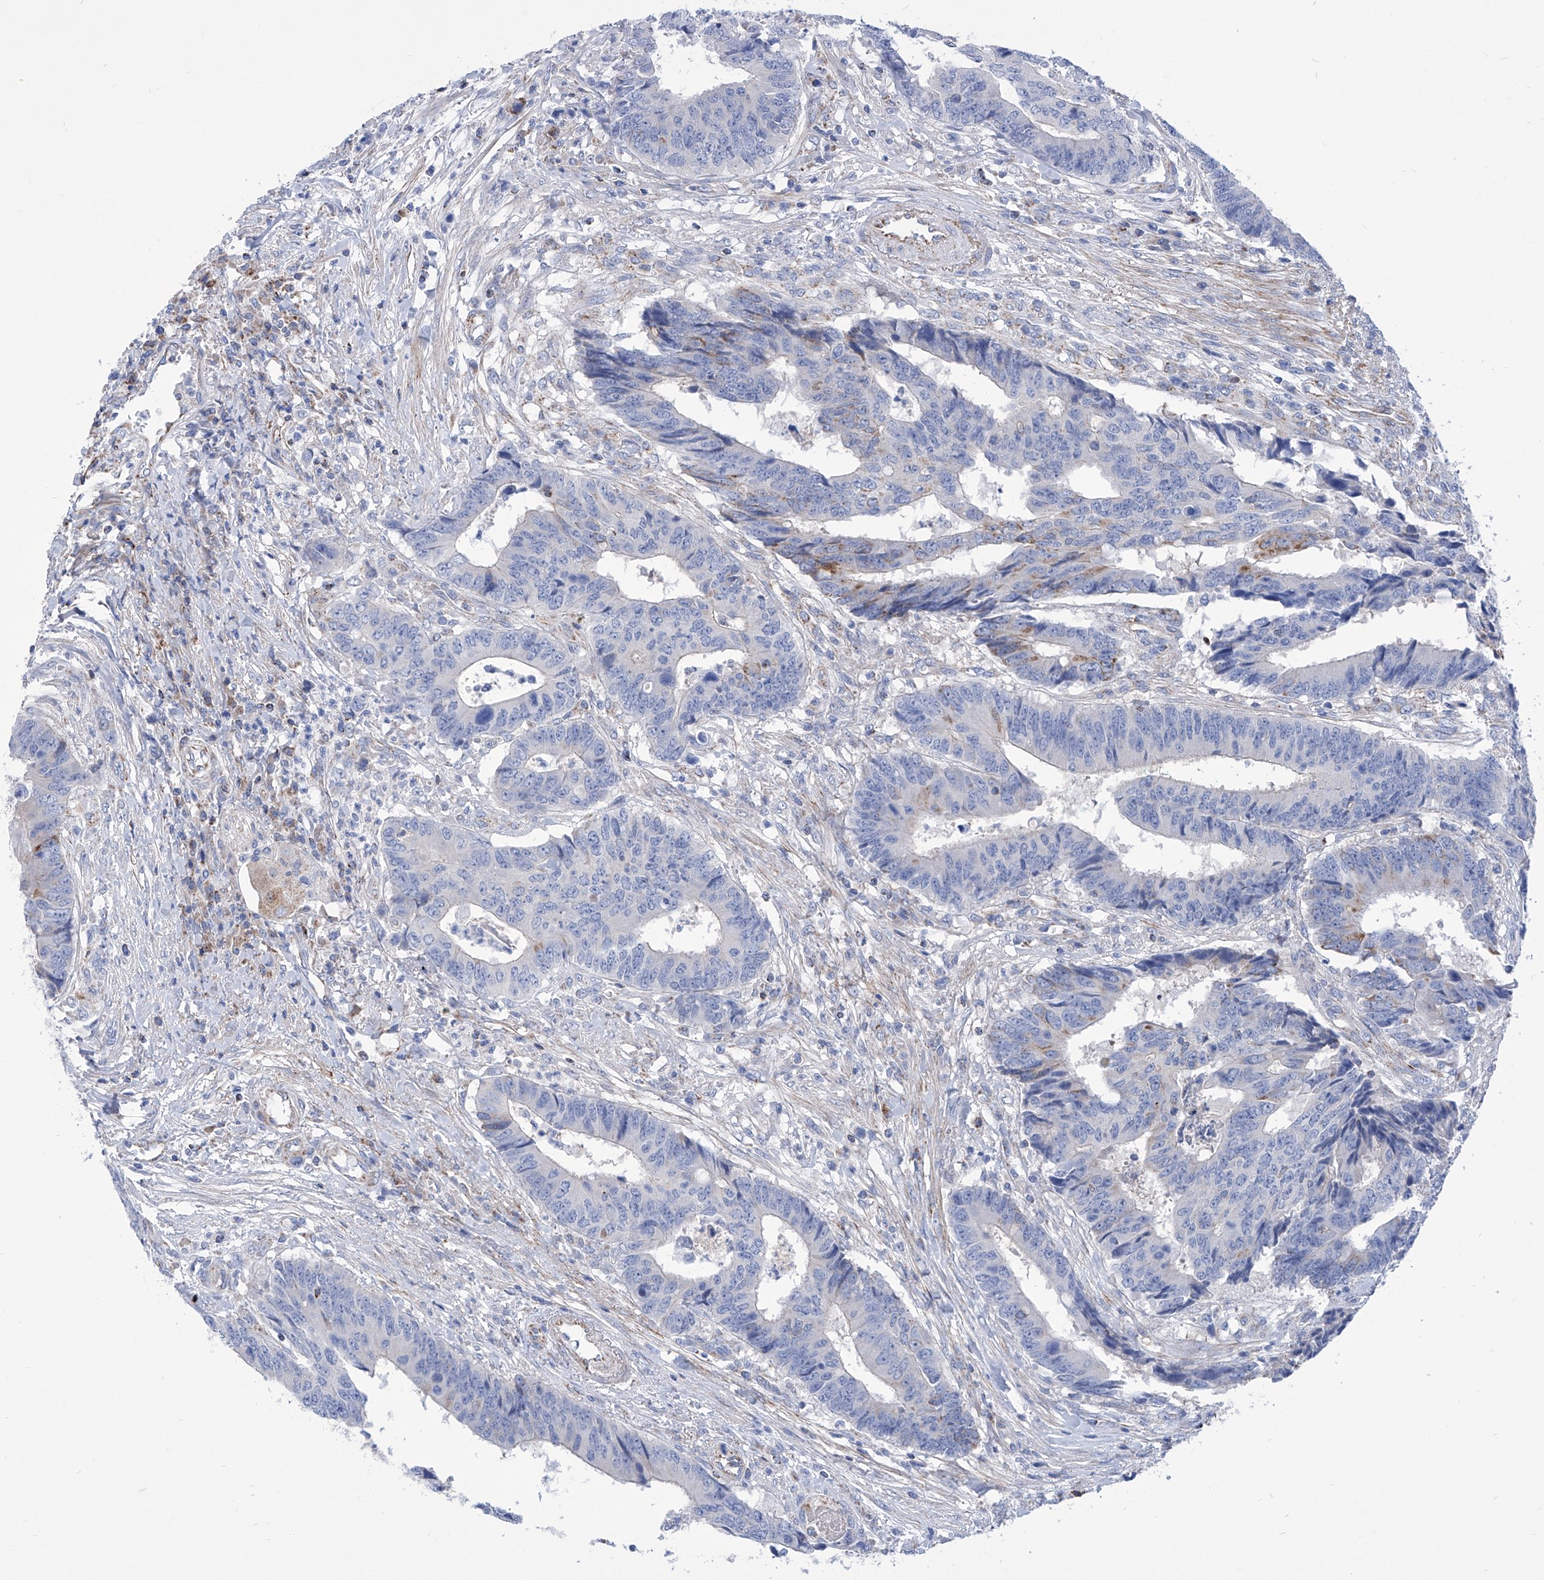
{"staining": {"intensity": "weak", "quantity": "<25%", "location": "cytoplasmic/membranous"}, "tissue": "colorectal cancer", "cell_type": "Tumor cells", "image_type": "cancer", "snomed": [{"axis": "morphology", "description": "Adenocarcinoma, NOS"}, {"axis": "topography", "description": "Rectum"}], "caption": "Tumor cells are negative for brown protein staining in adenocarcinoma (colorectal).", "gene": "SRBD1", "patient": {"sex": "male", "age": 84}}